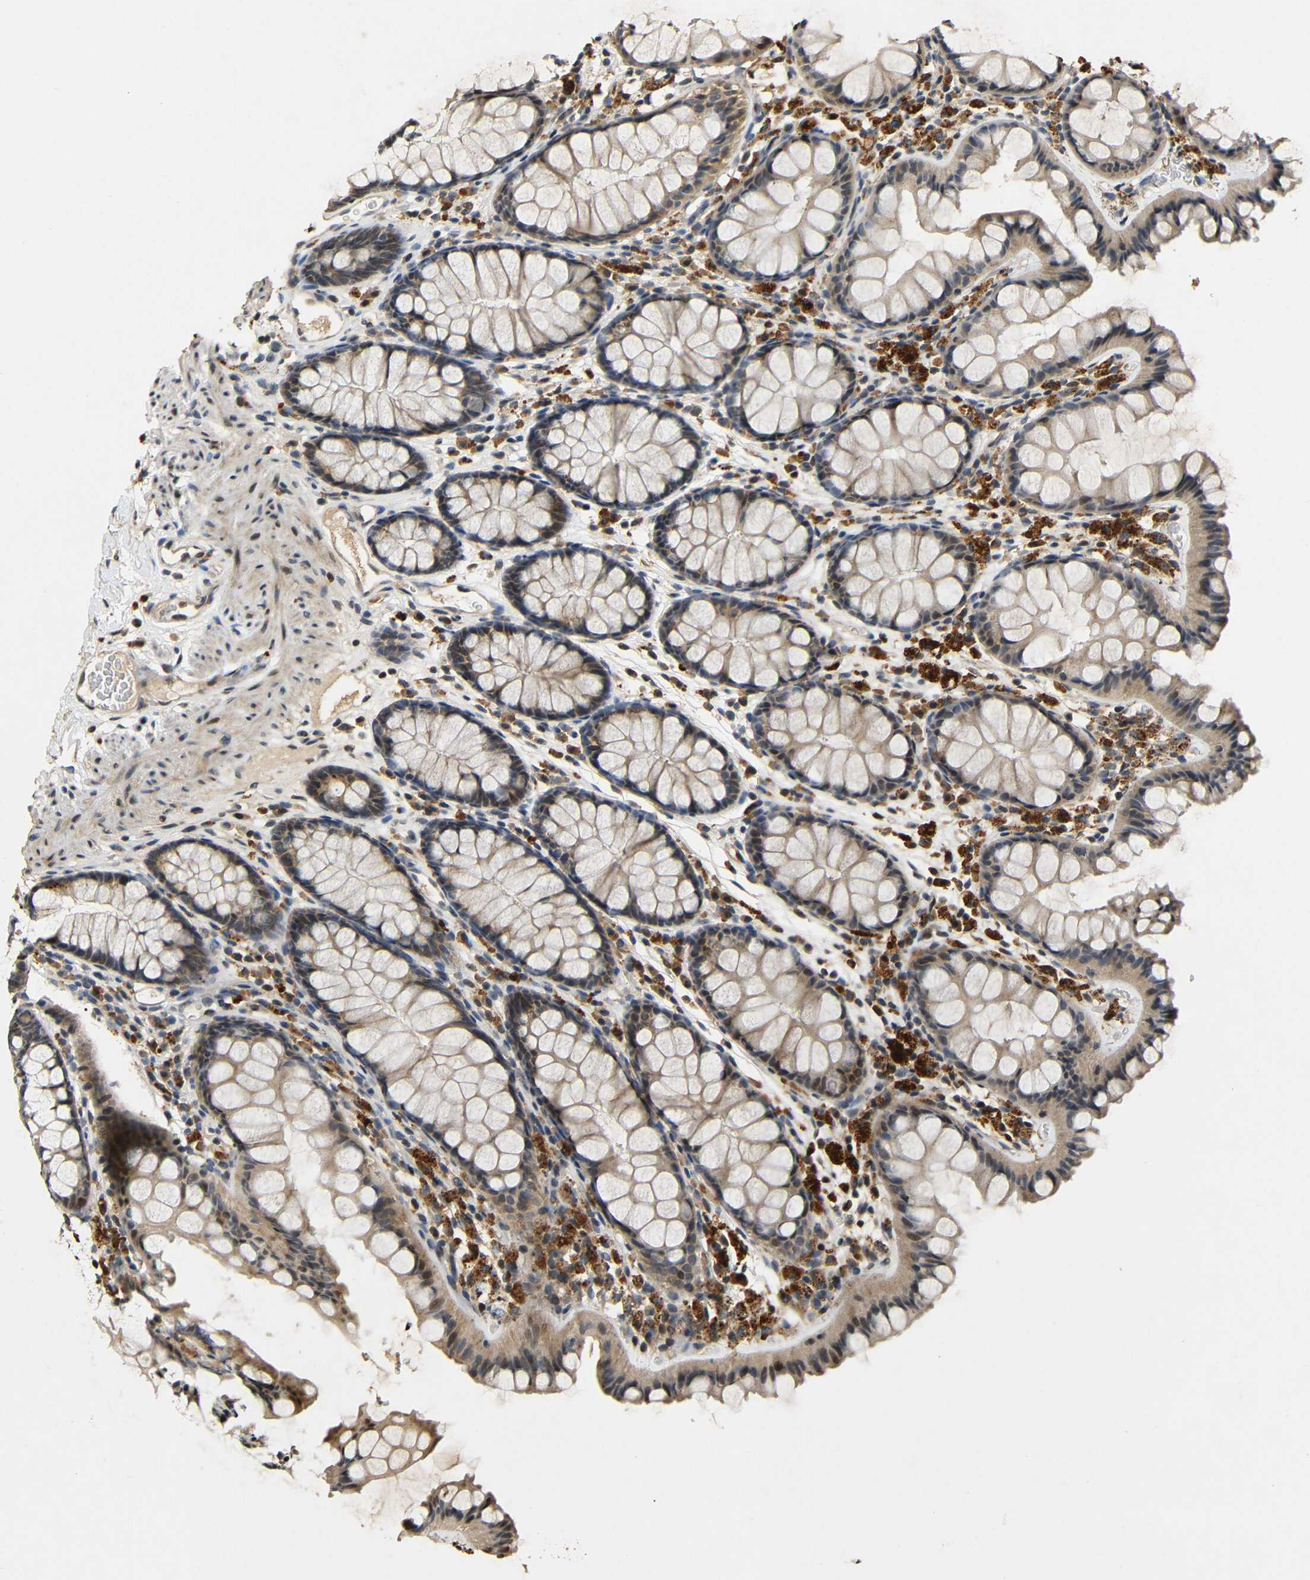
{"staining": {"intensity": "weak", "quantity": ">75%", "location": "cytoplasmic/membranous"}, "tissue": "colon", "cell_type": "Endothelial cells", "image_type": "normal", "snomed": [{"axis": "morphology", "description": "Normal tissue, NOS"}, {"axis": "topography", "description": "Colon"}], "caption": "Weak cytoplasmic/membranous protein expression is identified in about >75% of endothelial cells in colon. The staining was performed using DAB (3,3'-diaminobenzidine), with brown indicating positive protein expression. Nuclei are stained blue with hematoxylin.", "gene": "KAZALD1", "patient": {"sex": "female", "age": 55}}